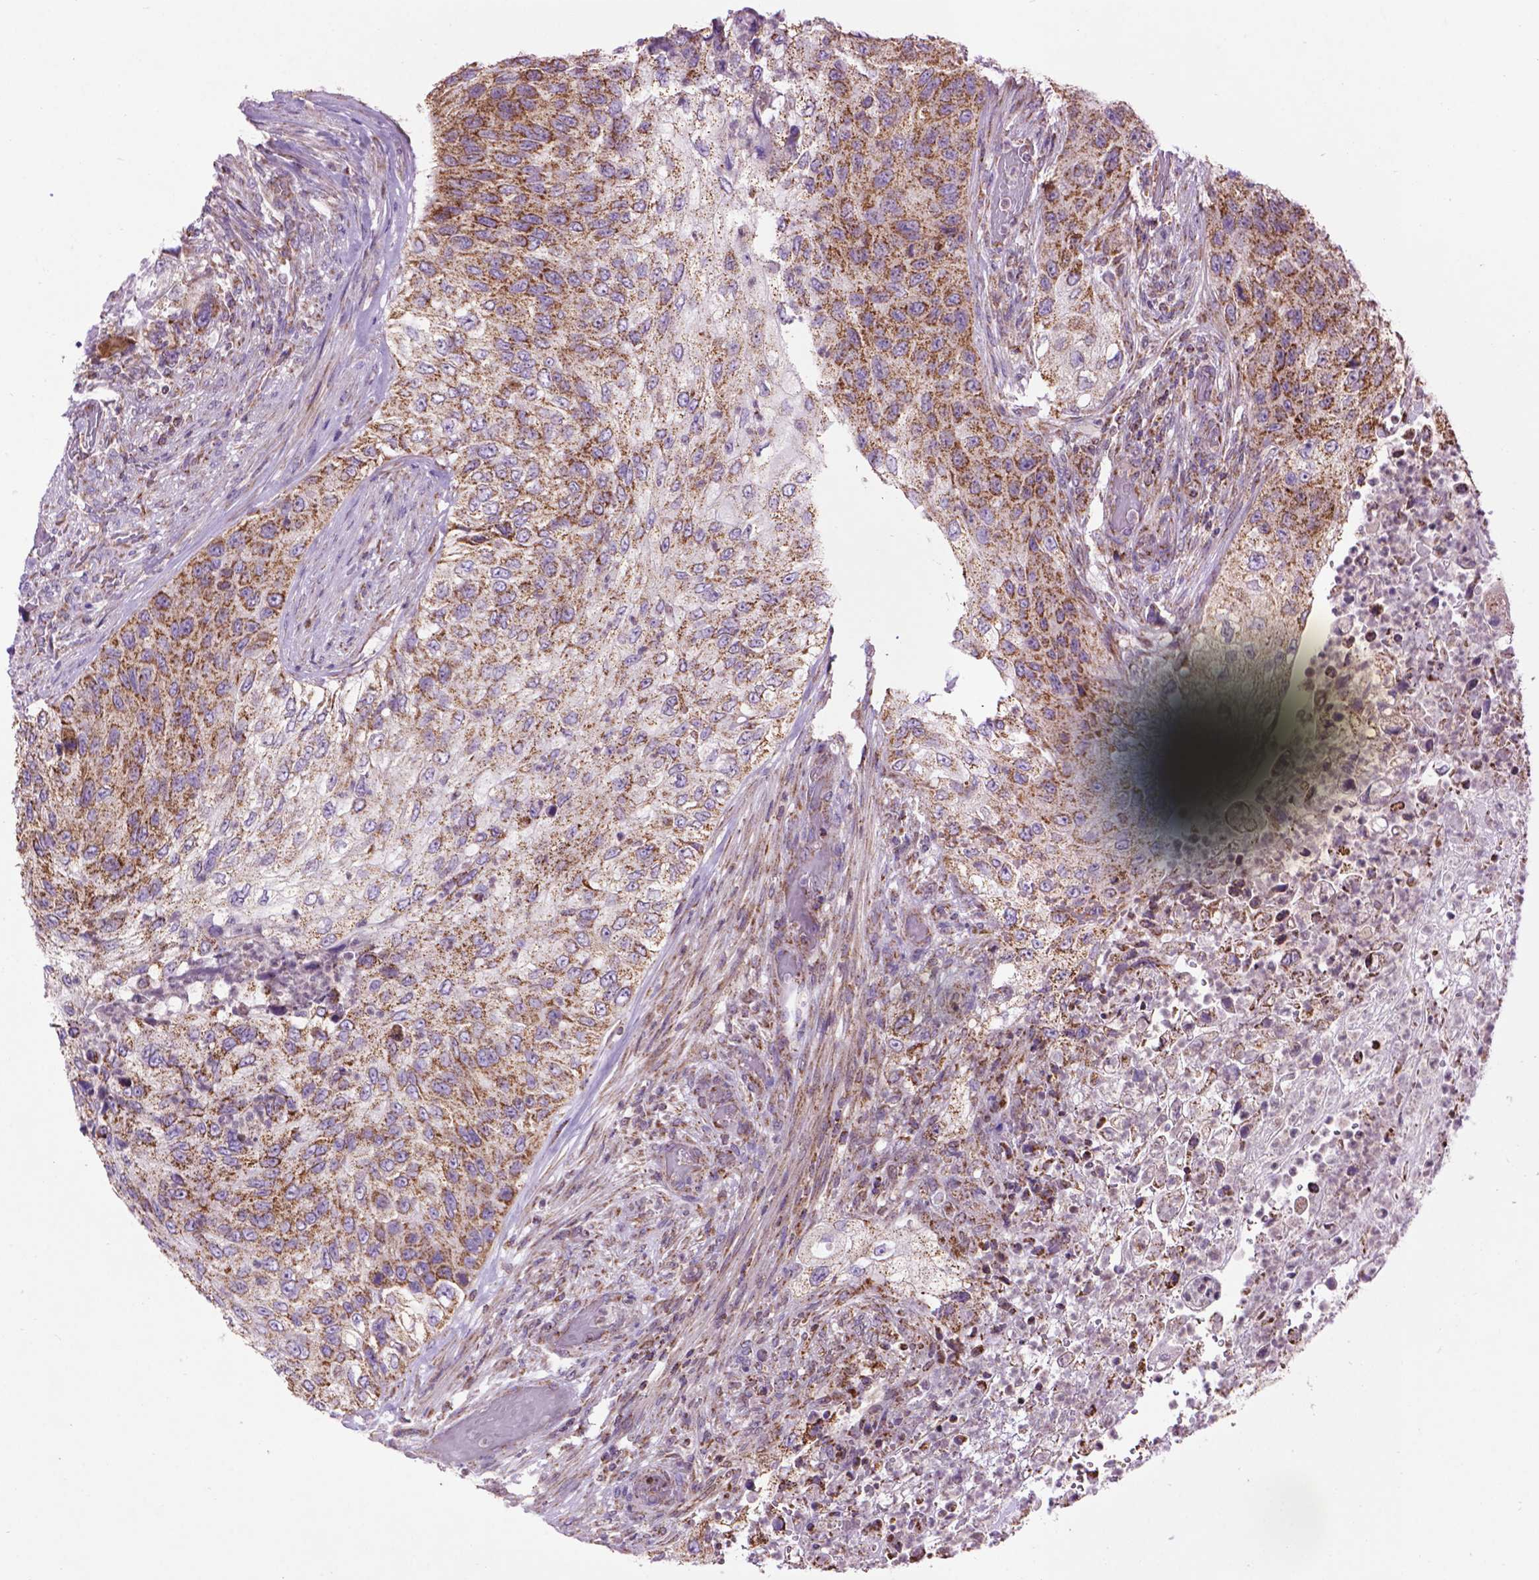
{"staining": {"intensity": "moderate", "quantity": ">75%", "location": "cytoplasmic/membranous"}, "tissue": "urothelial cancer", "cell_type": "Tumor cells", "image_type": "cancer", "snomed": [{"axis": "morphology", "description": "Urothelial carcinoma, High grade"}, {"axis": "topography", "description": "Urinary bladder"}], "caption": "Moderate cytoplasmic/membranous expression is present in approximately >75% of tumor cells in urothelial cancer. (DAB IHC, brown staining for protein, blue staining for nuclei).", "gene": "PYCR3", "patient": {"sex": "female", "age": 60}}